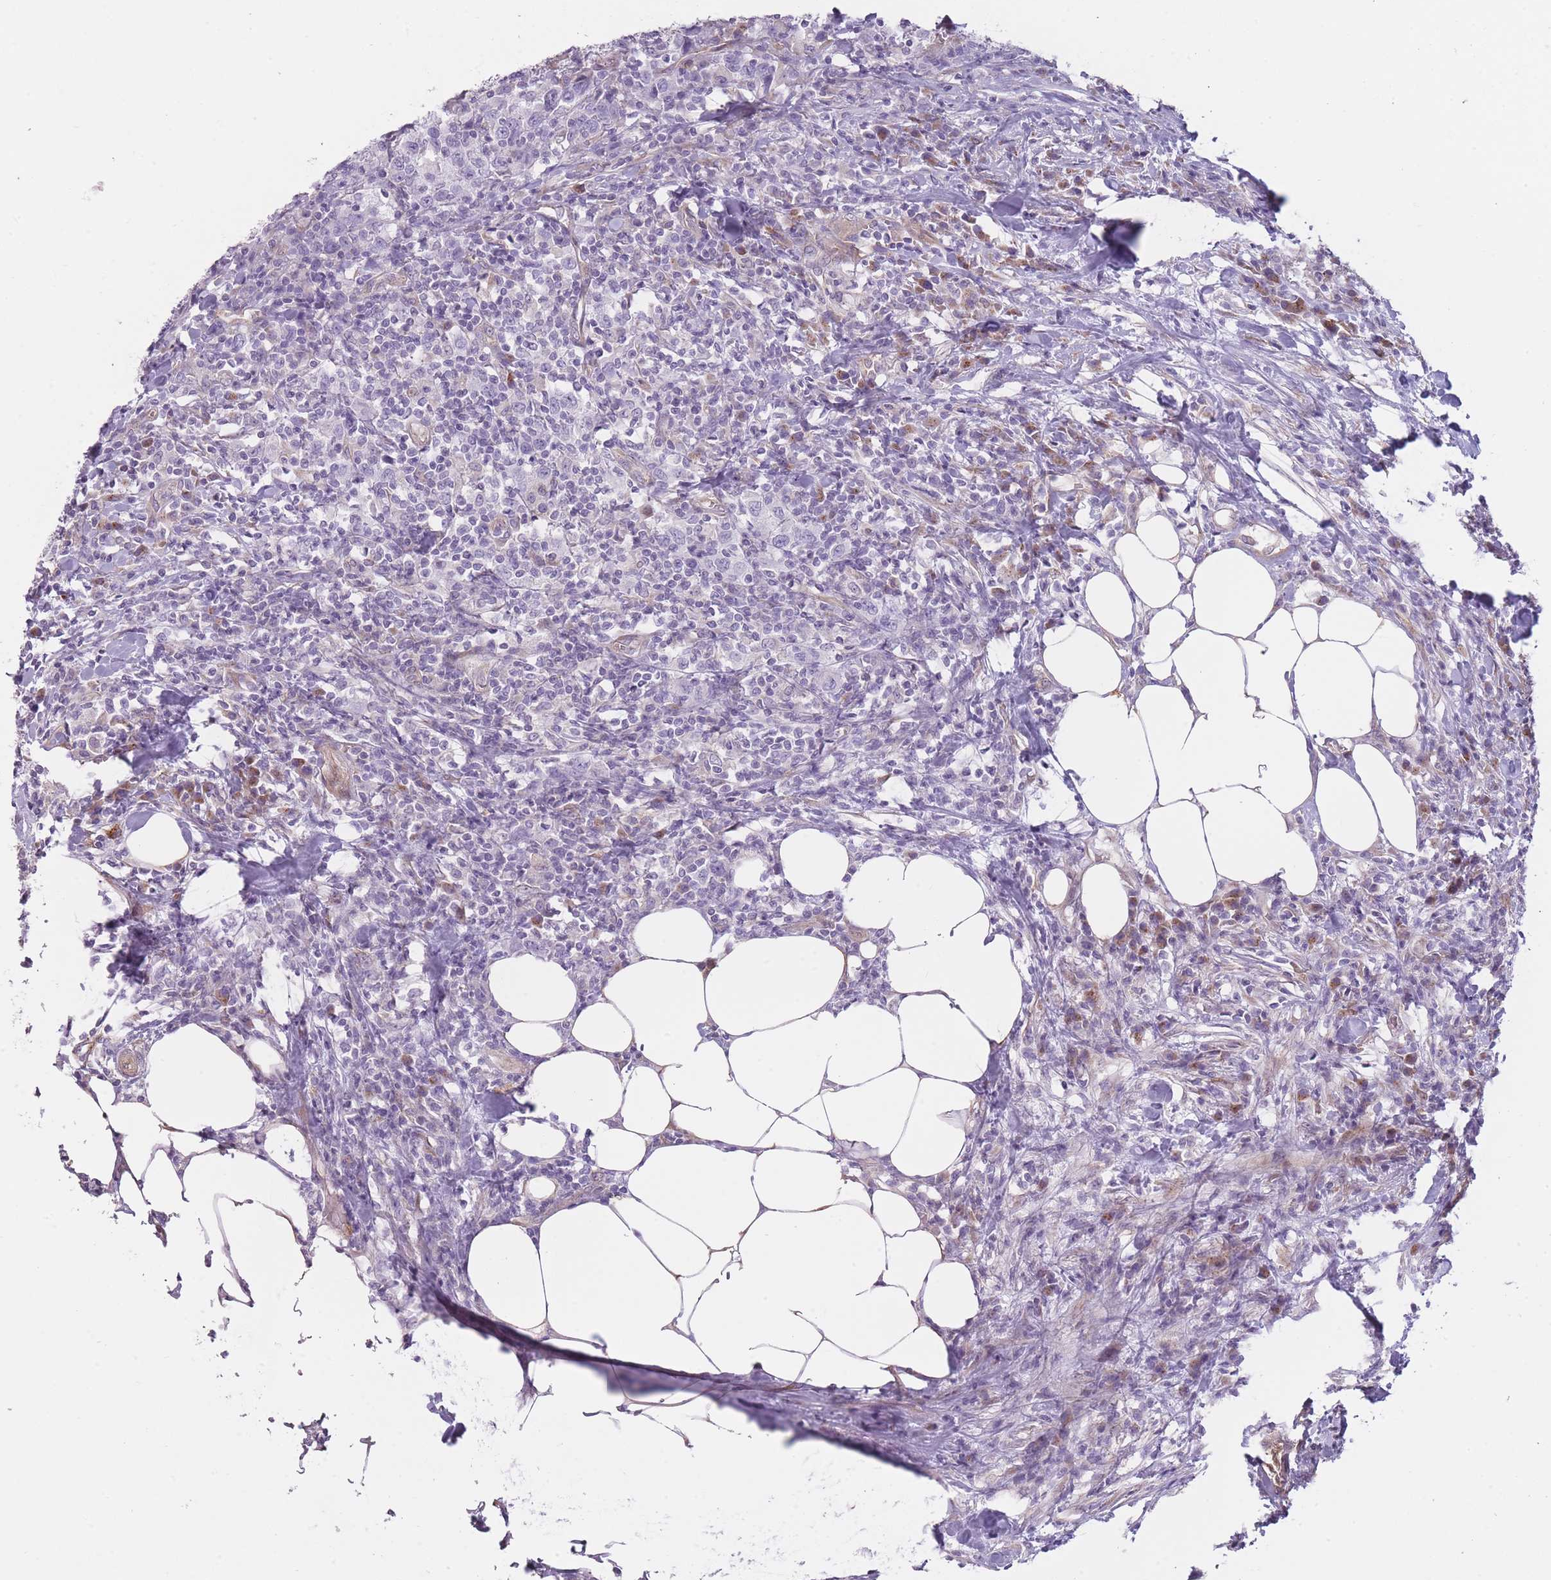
{"staining": {"intensity": "negative", "quantity": "none", "location": "none"}, "tissue": "urothelial cancer", "cell_type": "Tumor cells", "image_type": "cancer", "snomed": [{"axis": "morphology", "description": "Urothelial carcinoma, High grade"}, {"axis": "topography", "description": "Urinary bladder"}], "caption": "High-grade urothelial carcinoma was stained to show a protein in brown. There is no significant positivity in tumor cells.", "gene": "PGRMC2", "patient": {"sex": "male", "age": 61}}